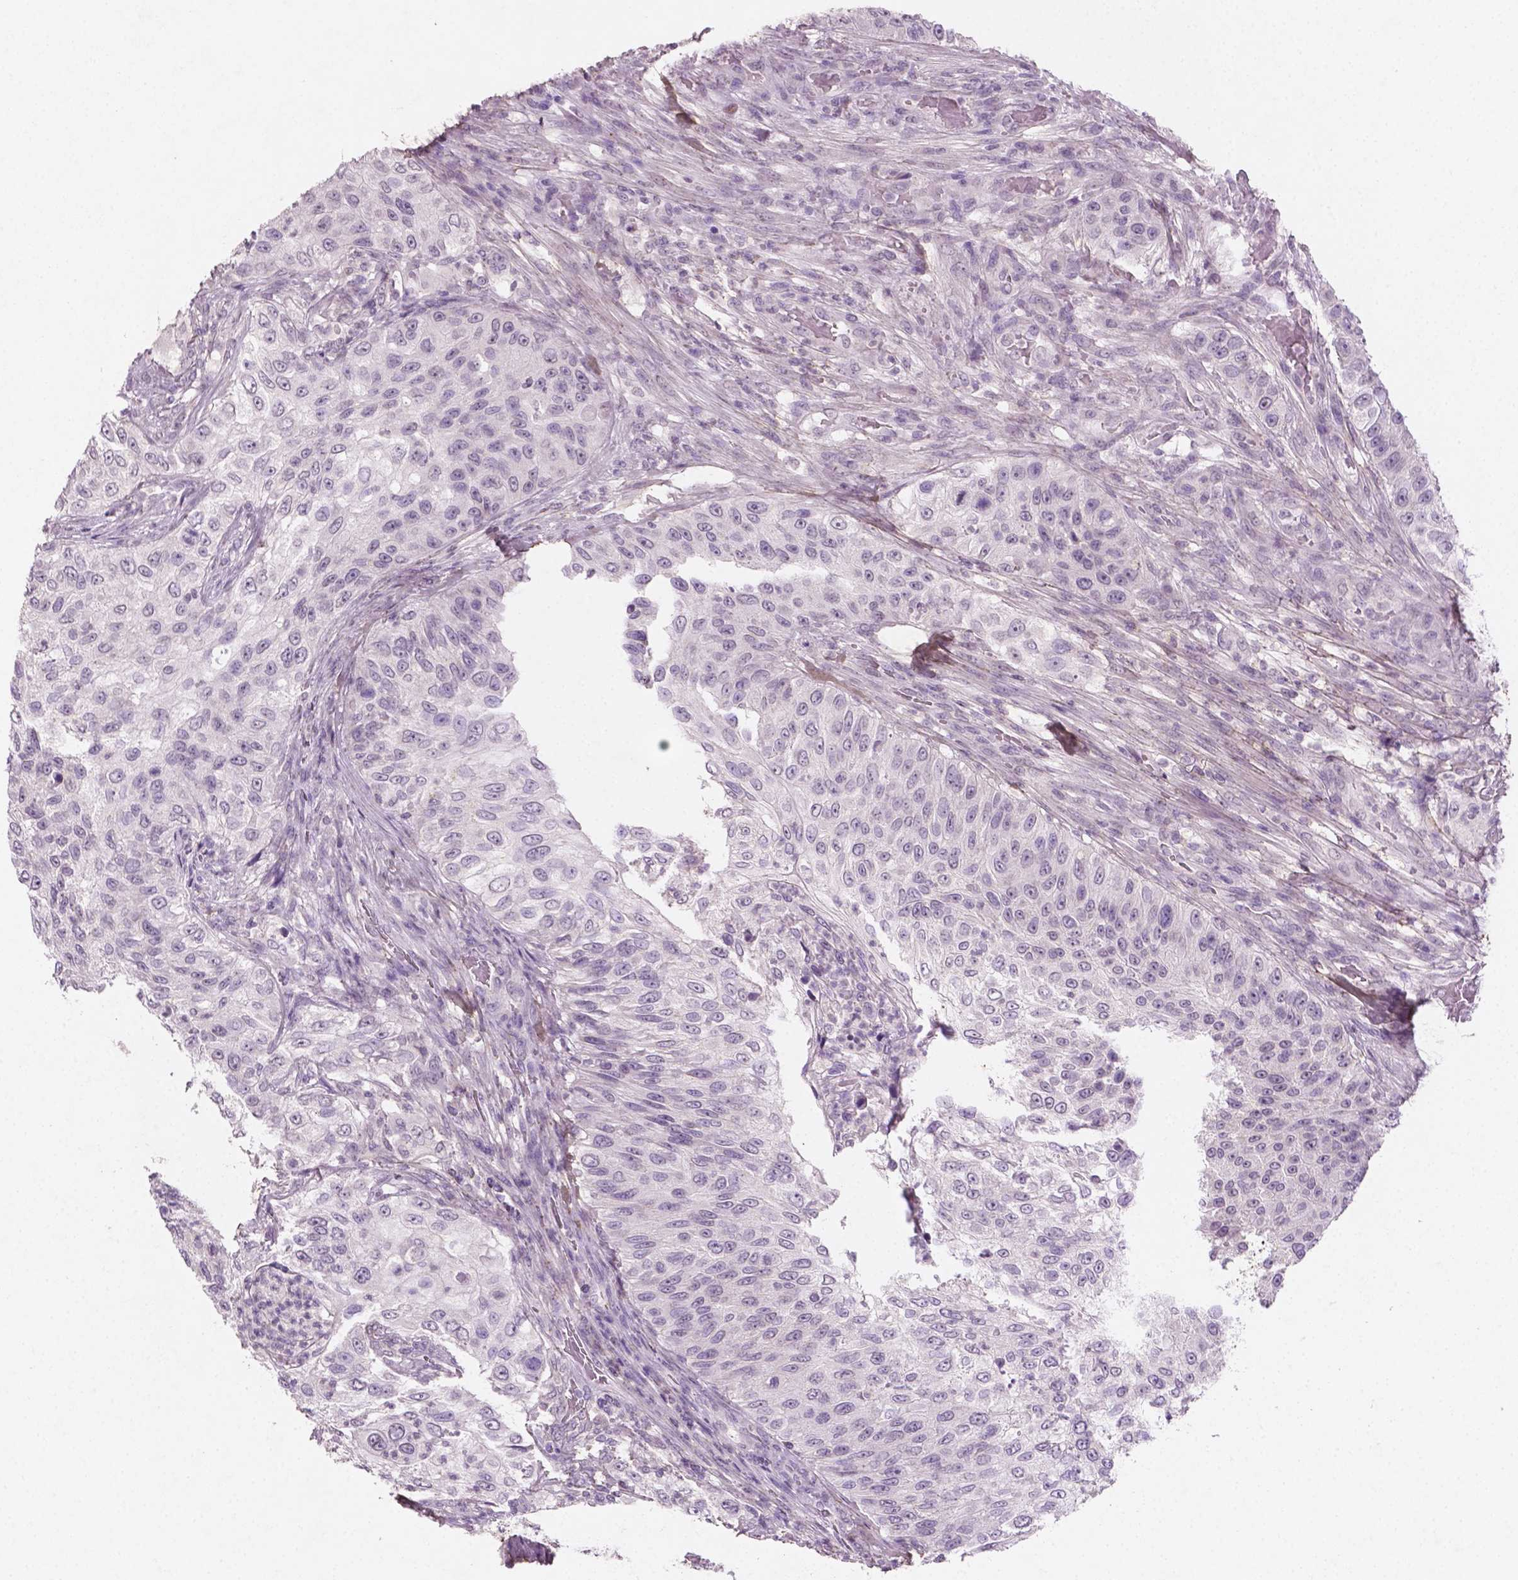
{"staining": {"intensity": "negative", "quantity": "none", "location": "none"}, "tissue": "urothelial cancer", "cell_type": "Tumor cells", "image_type": "cancer", "snomed": [{"axis": "morphology", "description": "Urothelial carcinoma, High grade"}, {"axis": "topography", "description": "Urinary bladder"}], "caption": "Immunohistochemical staining of human urothelial cancer demonstrates no significant staining in tumor cells.", "gene": "DLG2", "patient": {"sex": "female", "age": 60}}